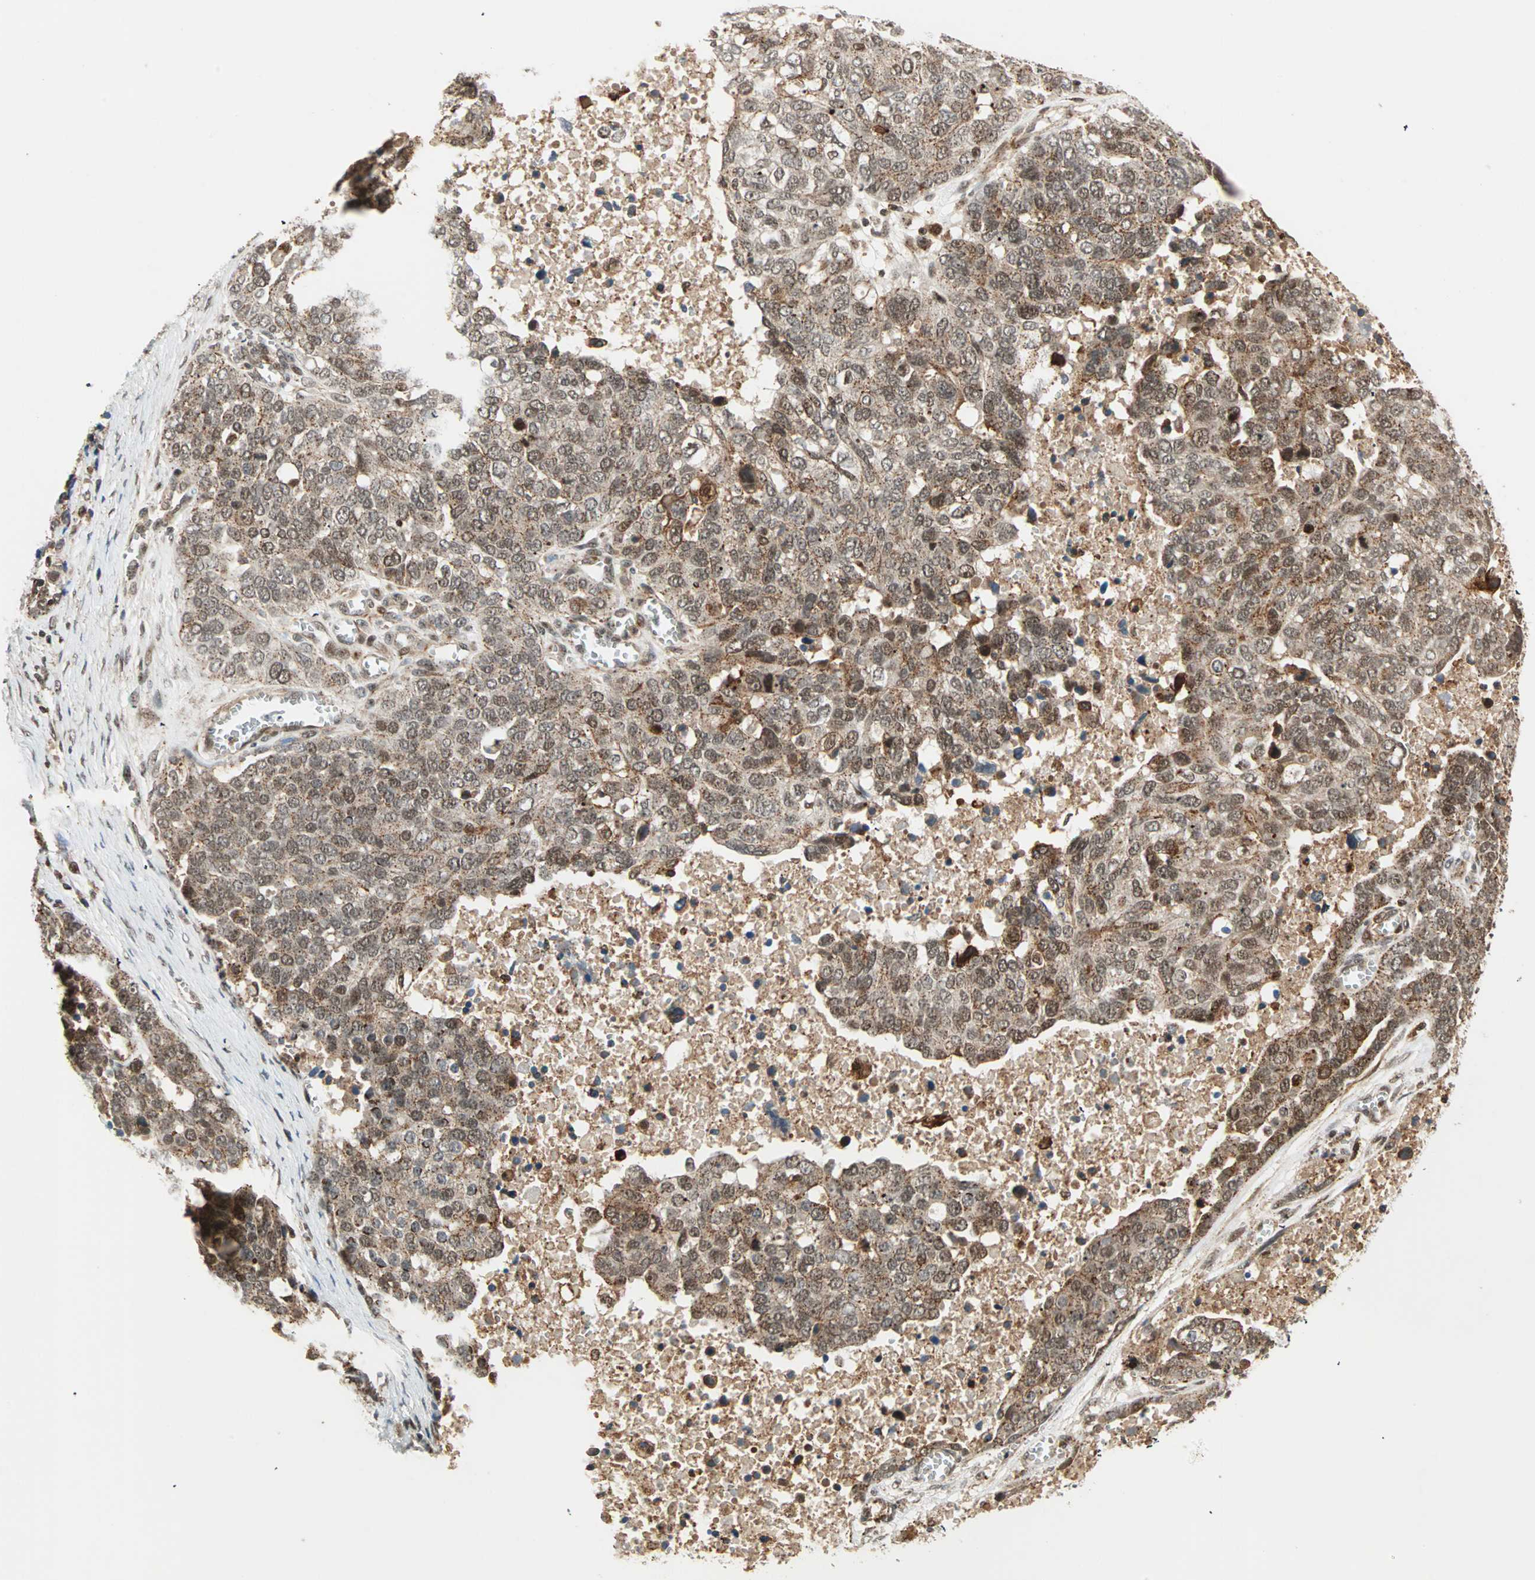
{"staining": {"intensity": "moderate", "quantity": ">75%", "location": "cytoplasmic/membranous,nuclear"}, "tissue": "ovarian cancer", "cell_type": "Tumor cells", "image_type": "cancer", "snomed": [{"axis": "morphology", "description": "Cystadenocarcinoma, serous, NOS"}, {"axis": "topography", "description": "Ovary"}], "caption": "The immunohistochemical stain highlights moderate cytoplasmic/membranous and nuclear expression in tumor cells of ovarian cancer tissue.", "gene": "ZBED9", "patient": {"sex": "female", "age": 44}}